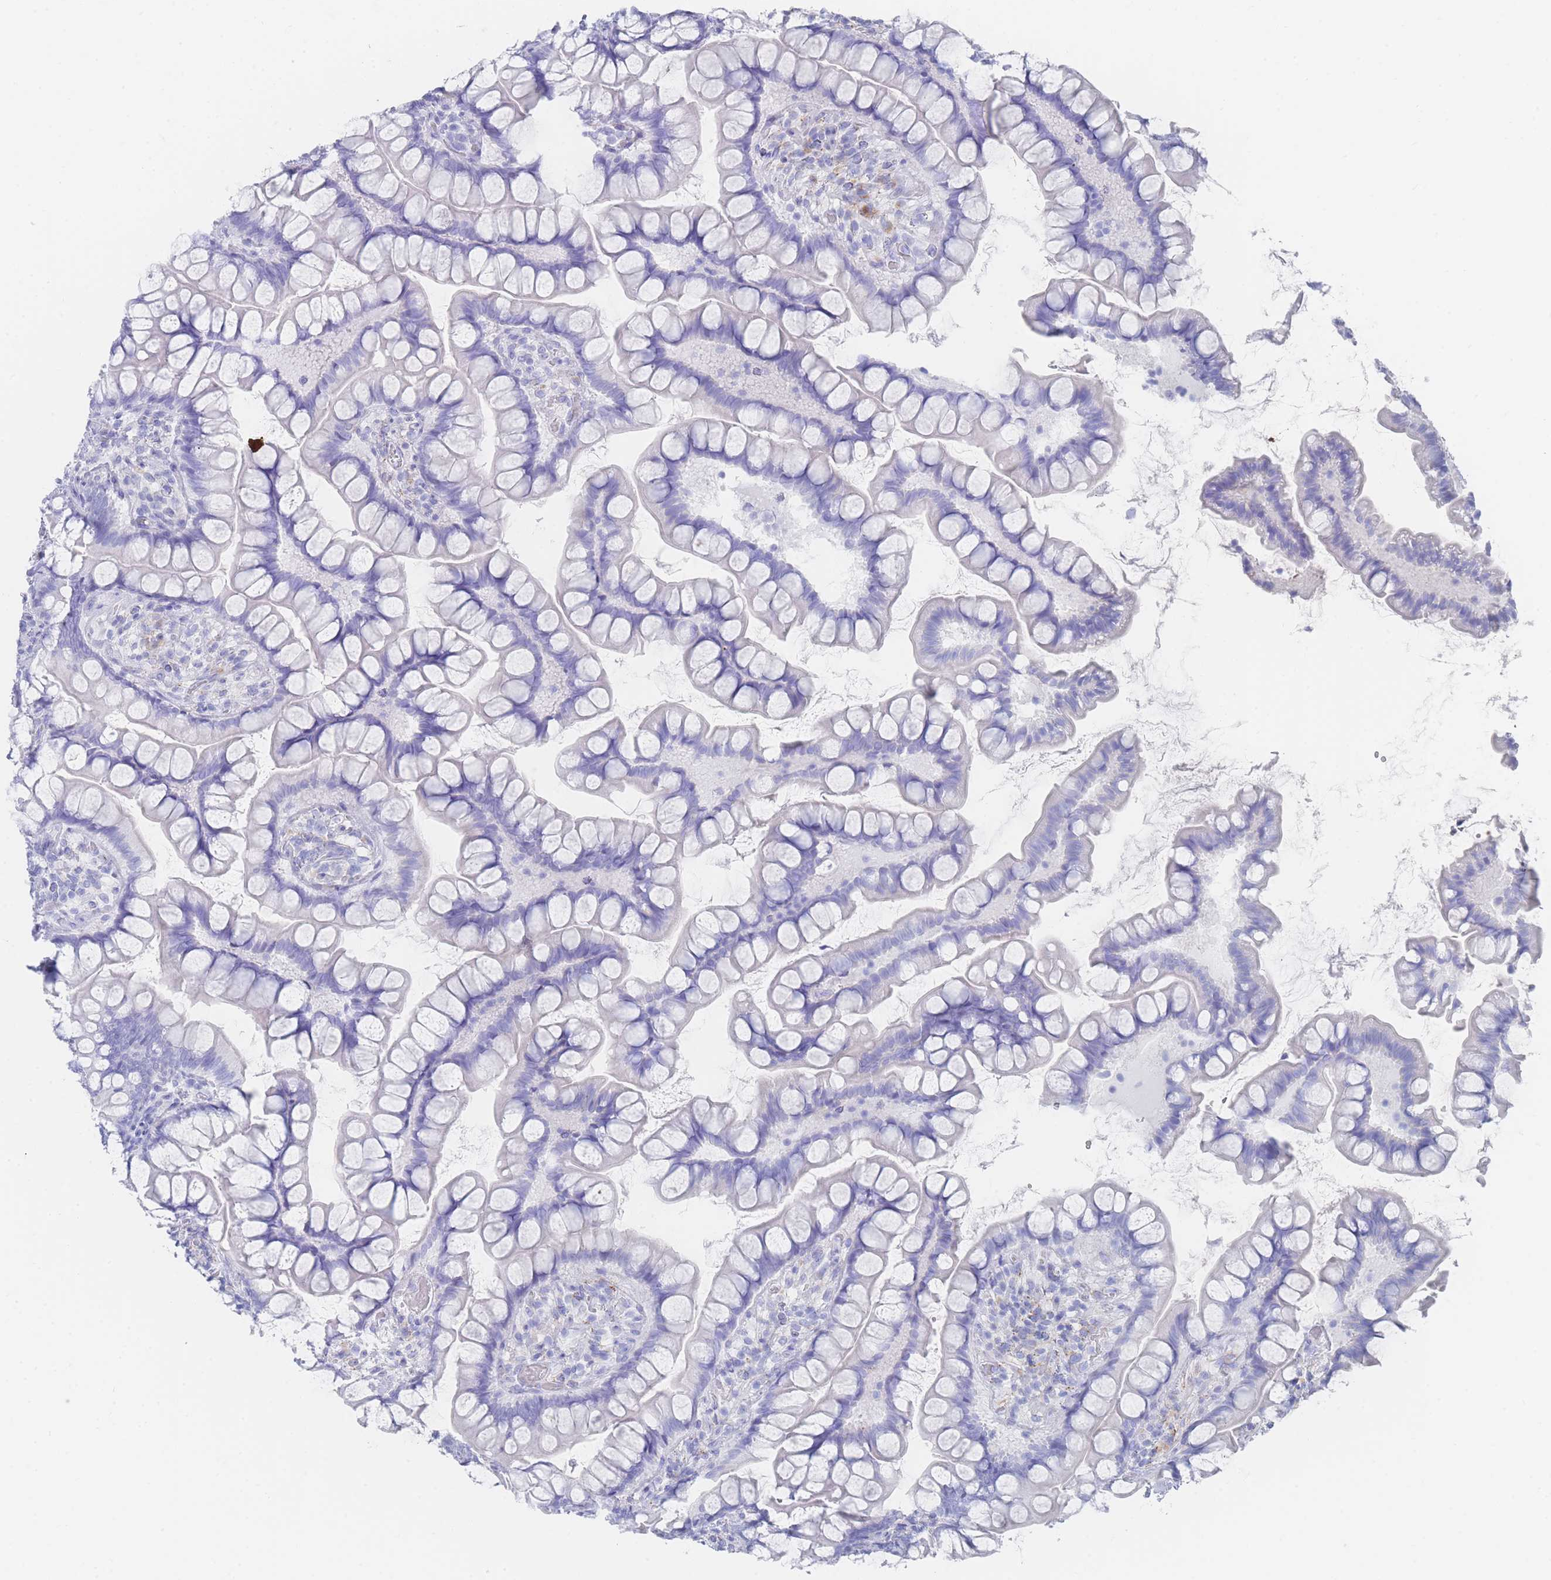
{"staining": {"intensity": "negative", "quantity": "none", "location": "none"}, "tissue": "small intestine", "cell_type": "Glandular cells", "image_type": "normal", "snomed": [{"axis": "morphology", "description": "Normal tissue, NOS"}, {"axis": "topography", "description": "Small intestine"}], "caption": "Immunohistochemical staining of normal human small intestine shows no significant staining in glandular cells.", "gene": "LRRC37A2", "patient": {"sex": "male", "age": 70}}